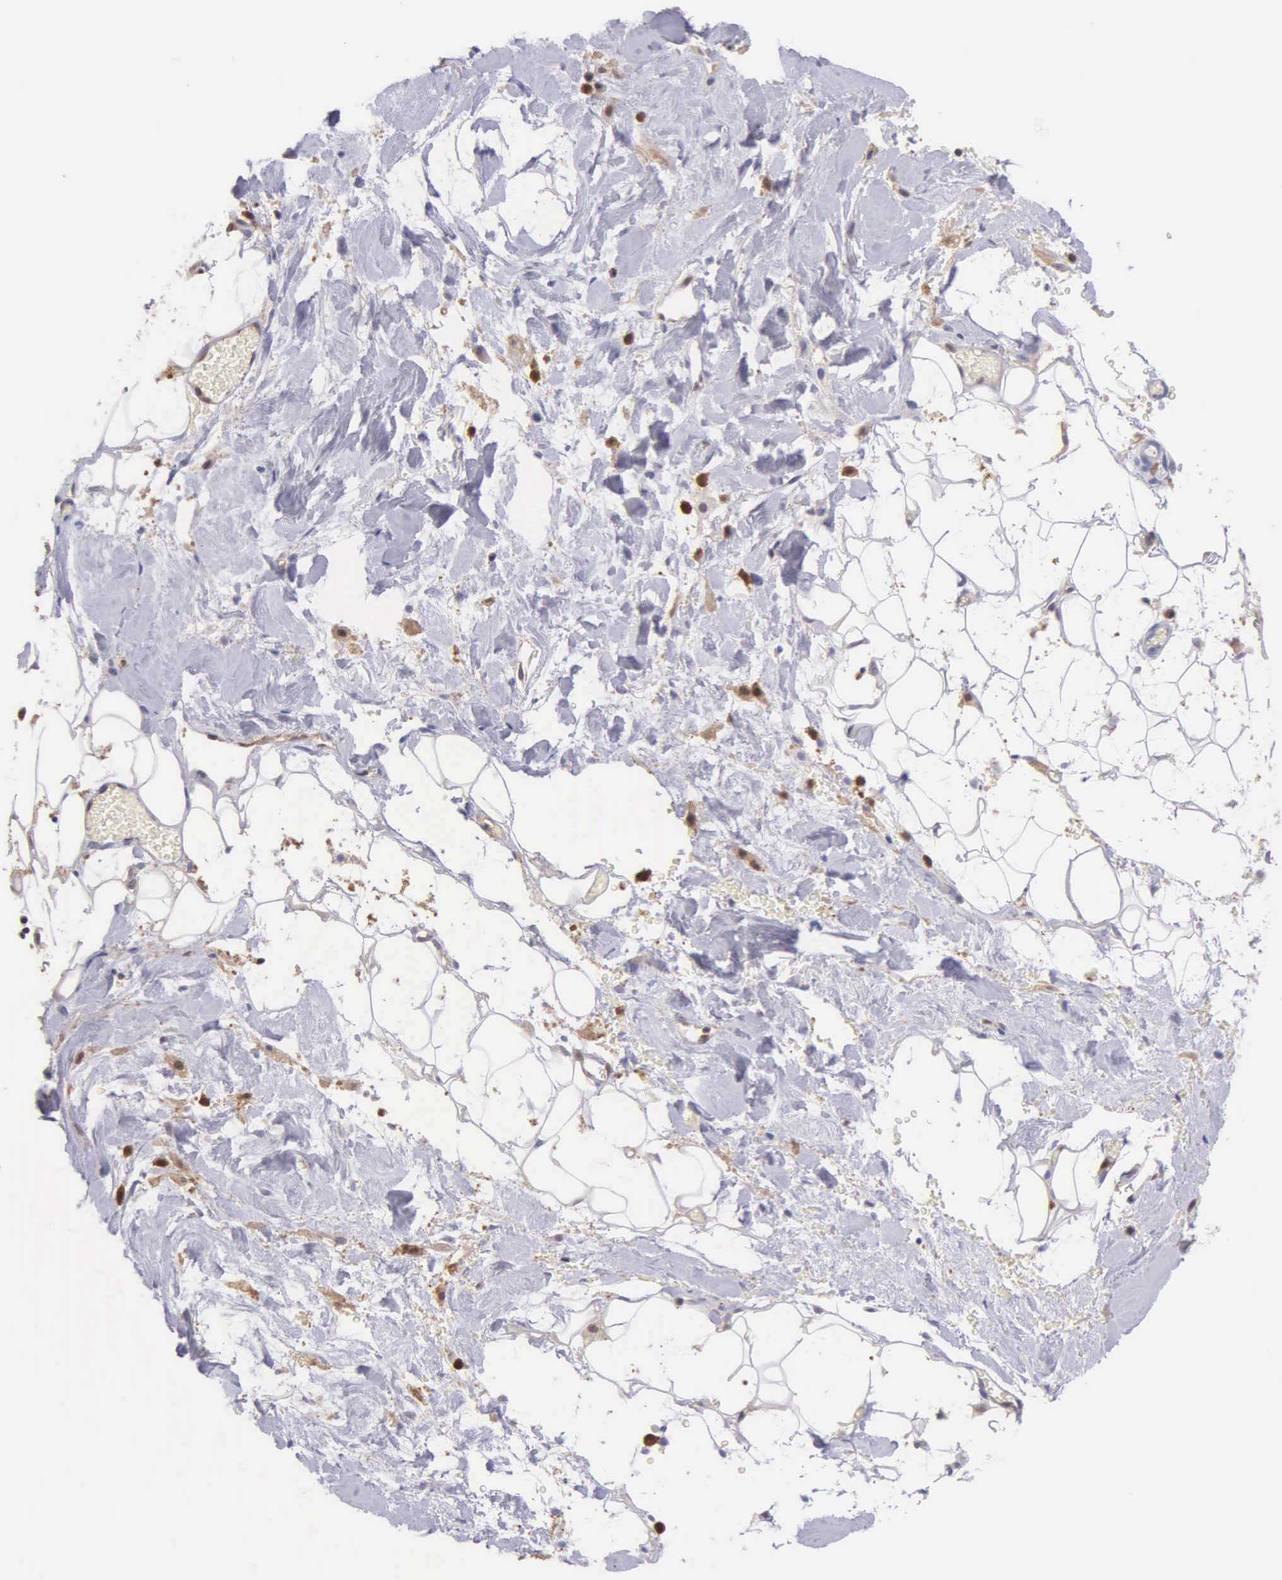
{"staining": {"intensity": "moderate", "quantity": "25%-75%", "location": "cytoplasmic/membranous"}, "tissue": "skin cancer", "cell_type": "Tumor cells", "image_type": "cancer", "snomed": [{"axis": "morphology", "description": "Squamous cell carcinoma, NOS"}, {"axis": "topography", "description": "Skin"}], "caption": "A brown stain highlights moderate cytoplasmic/membranous staining of a protein in squamous cell carcinoma (skin) tumor cells. (Stains: DAB (3,3'-diaminobenzidine) in brown, nuclei in blue, Microscopy: brightfield microscopy at high magnification).", "gene": "BID", "patient": {"sex": "male", "age": 84}}